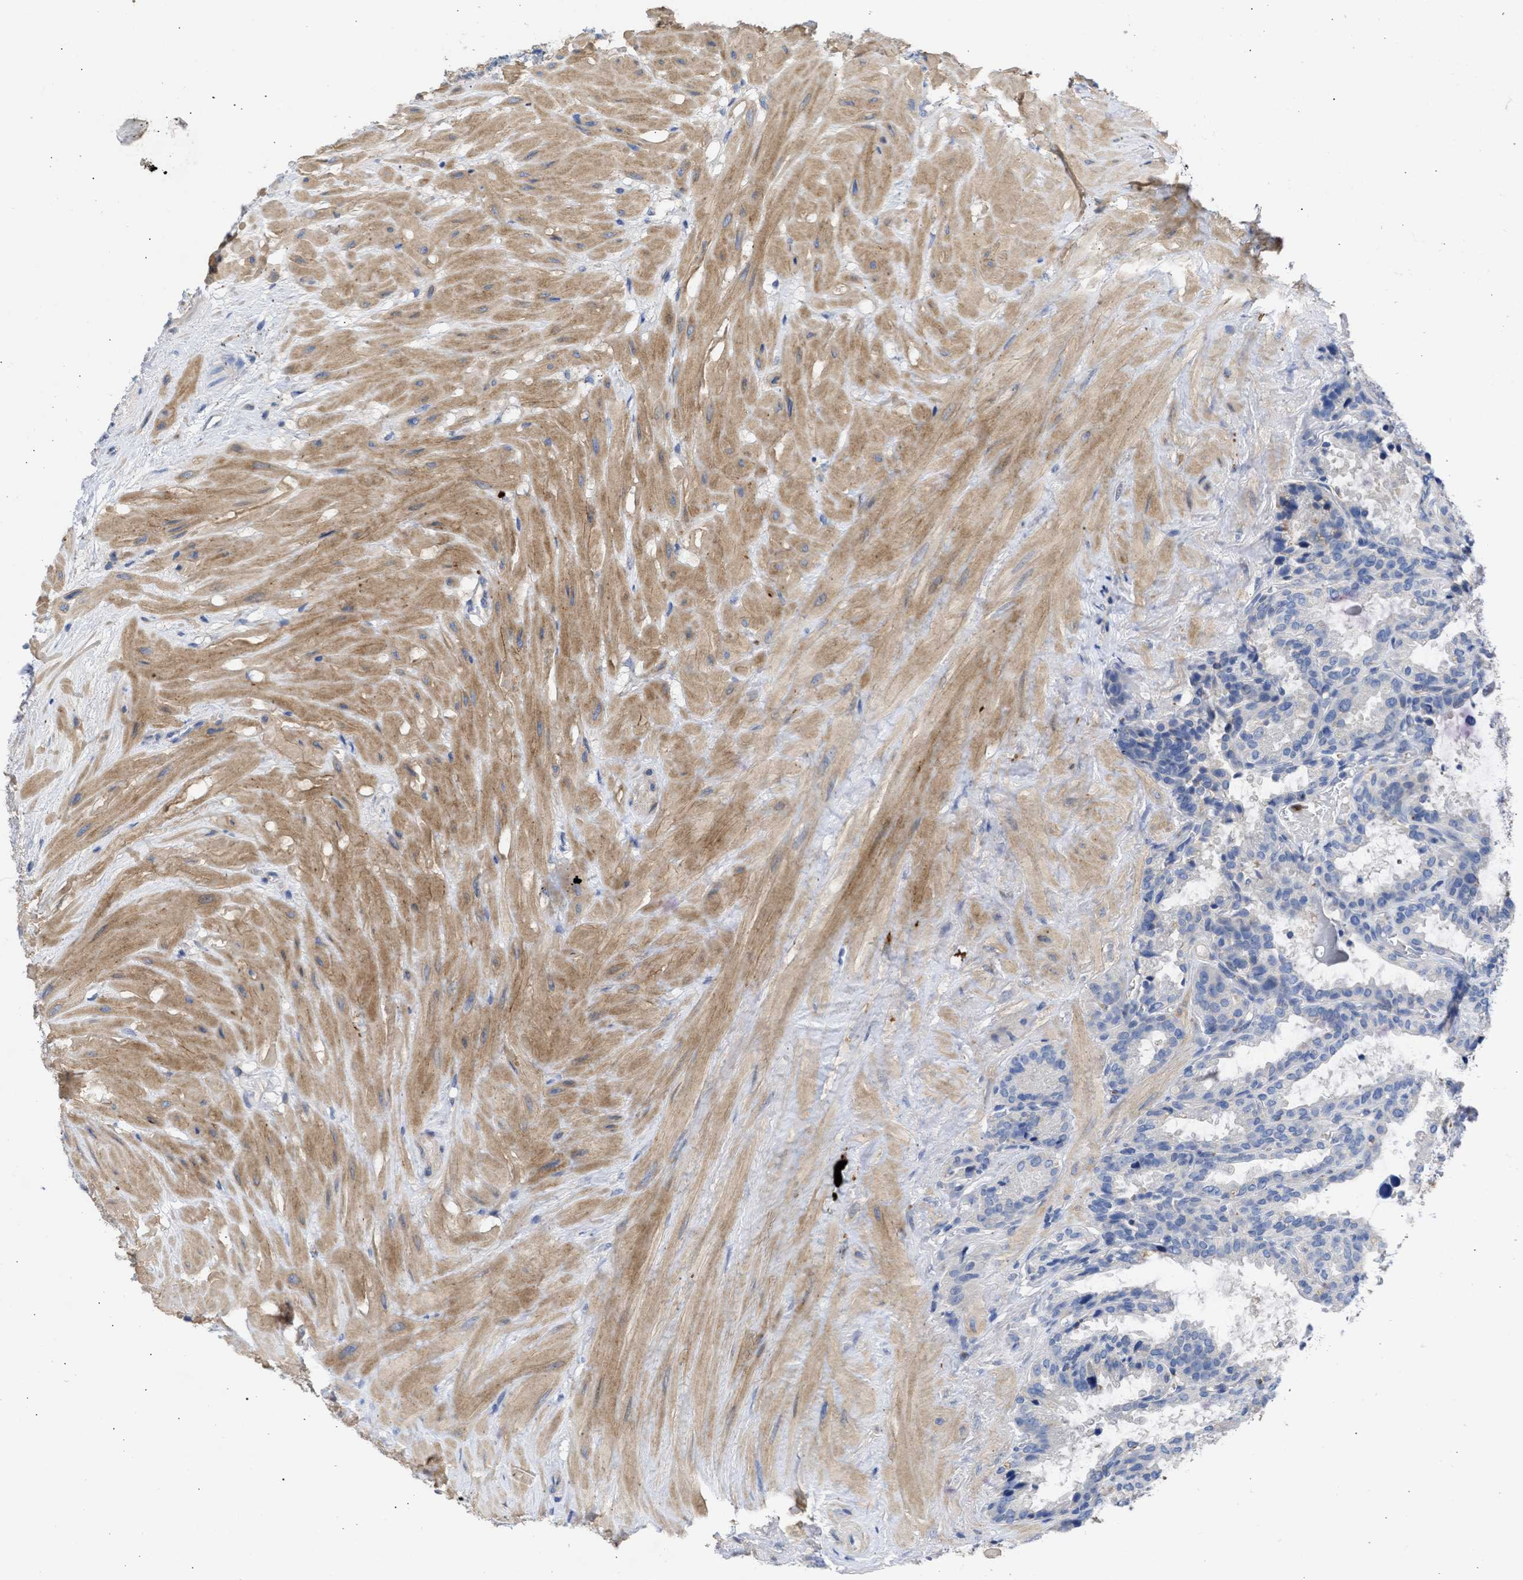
{"staining": {"intensity": "negative", "quantity": "none", "location": "none"}, "tissue": "seminal vesicle", "cell_type": "Glandular cells", "image_type": "normal", "snomed": [{"axis": "morphology", "description": "Normal tissue, NOS"}, {"axis": "topography", "description": "Seminal veicle"}], "caption": "Immunohistochemistry (IHC) of benign seminal vesicle reveals no positivity in glandular cells. (DAB (3,3'-diaminobenzidine) immunohistochemistry with hematoxylin counter stain).", "gene": "ARHGEF4", "patient": {"sex": "male", "age": 46}}